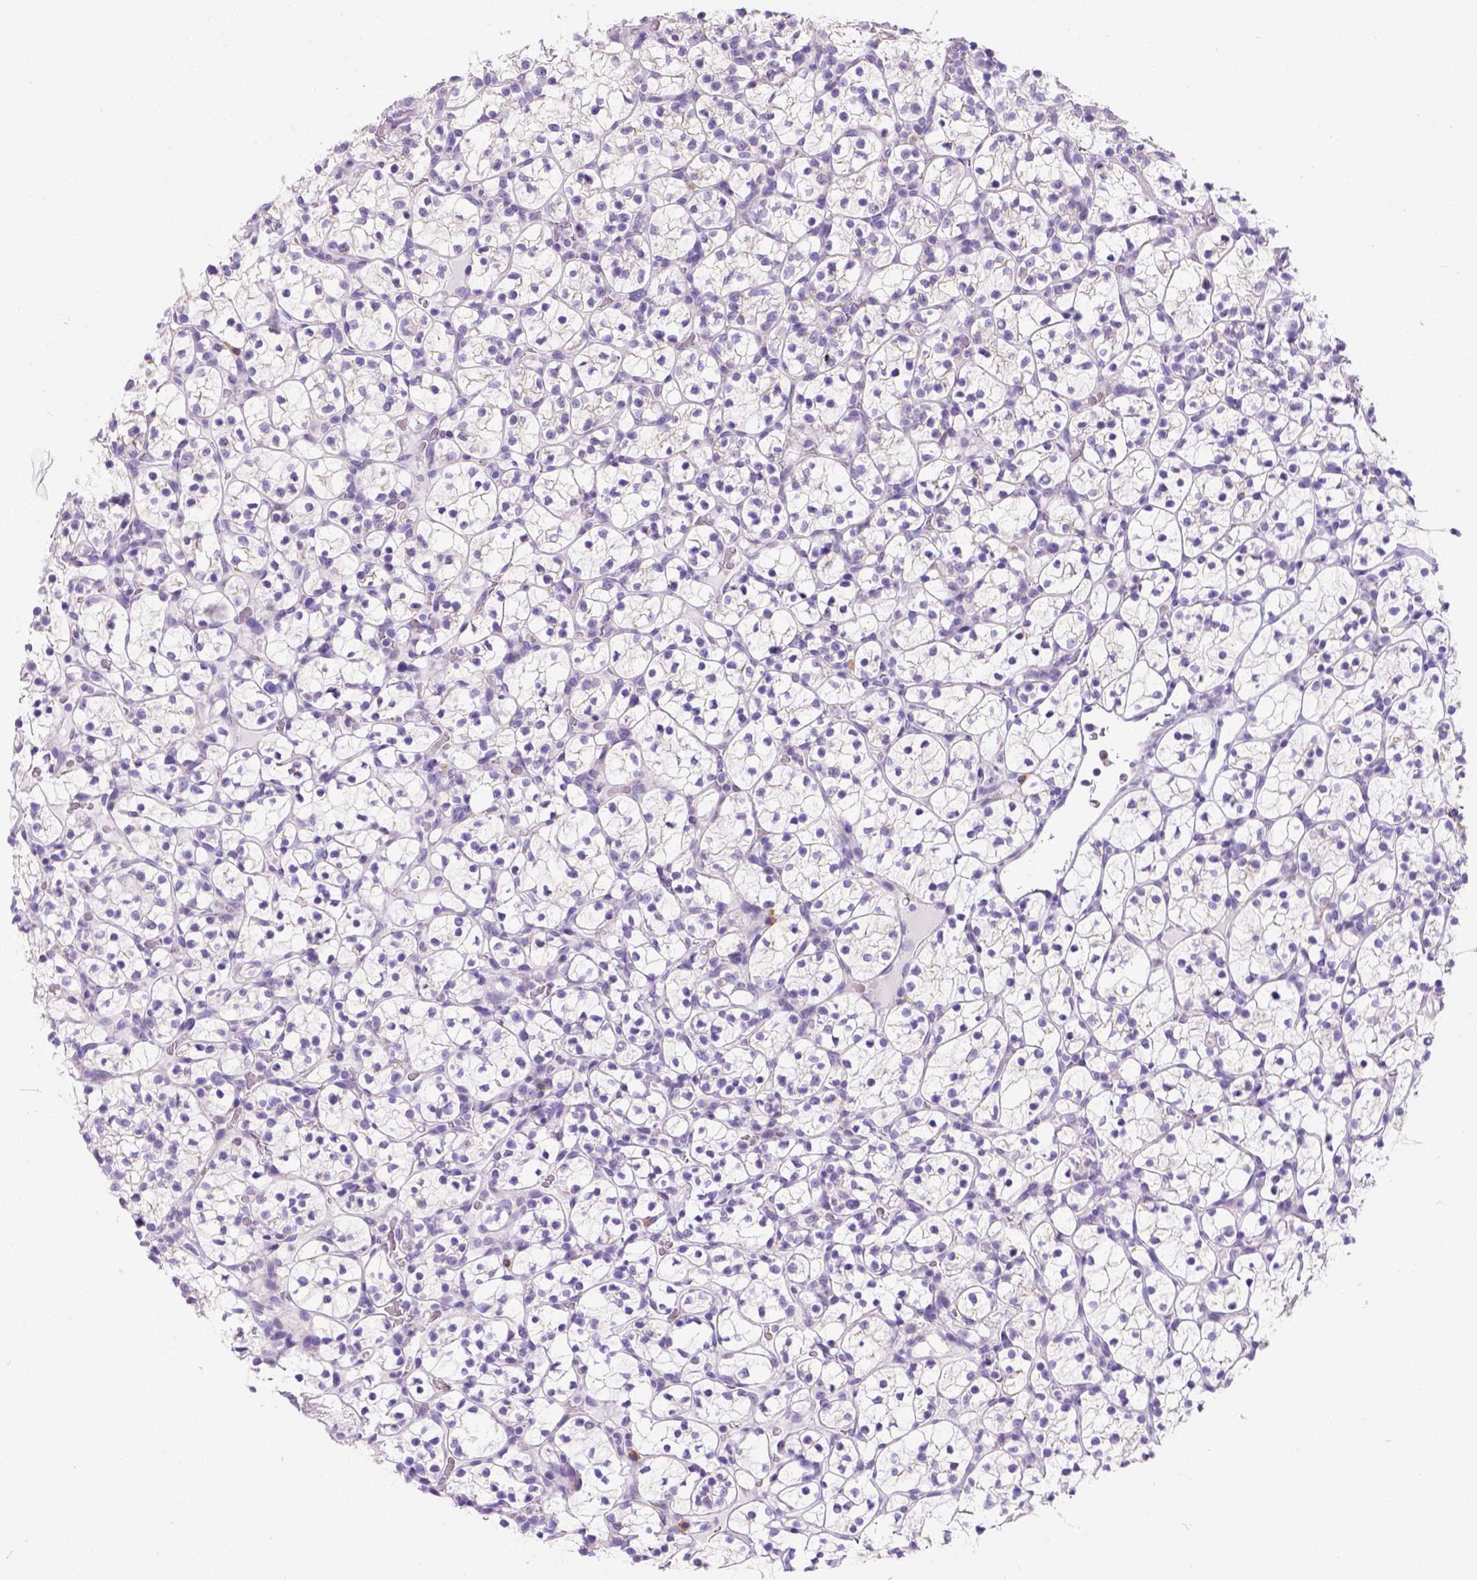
{"staining": {"intensity": "negative", "quantity": "none", "location": "none"}, "tissue": "renal cancer", "cell_type": "Tumor cells", "image_type": "cancer", "snomed": [{"axis": "morphology", "description": "Adenocarcinoma, NOS"}, {"axis": "topography", "description": "Kidney"}], "caption": "The histopathology image demonstrates no staining of tumor cells in renal adenocarcinoma. (DAB IHC with hematoxylin counter stain).", "gene": "PHF7", "patient": {"sex": "female", "age": 89}}